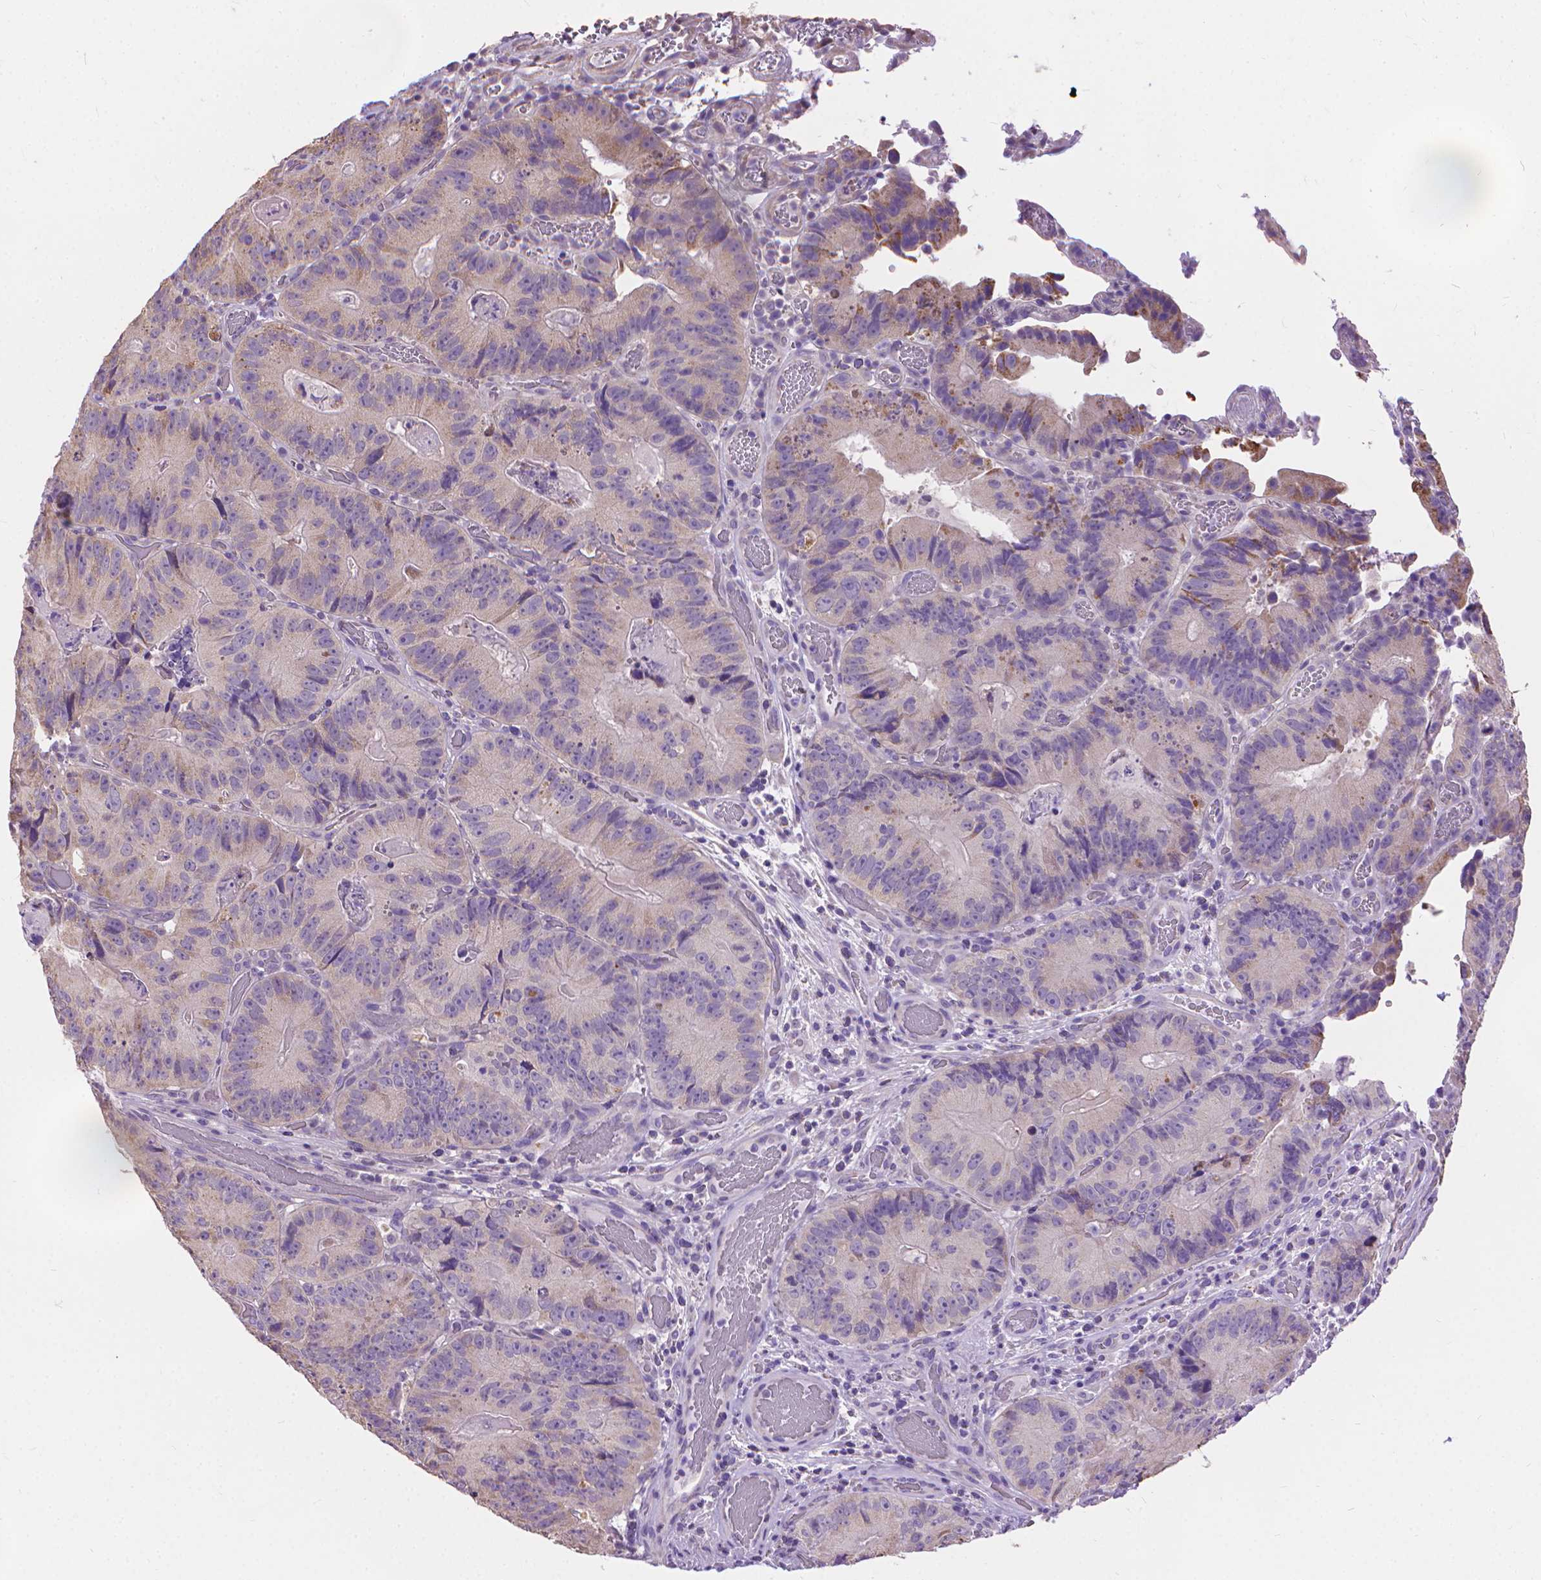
{"staining": {"intensity": "weak", "quantity": "25%-75%", "location": "cytoplasmic/membranous"}, "tissue": "colorectal cancer", "cell_type": "Tumor cells", "image_type": "cancer", "snomed": [{"axis": "morphology", "description": "Adenocarcinoma, NOS"}, {"axis": "topography", "description": "Colon"}], "caption": "This is a histology image of immunohistochemistry (IHC) staining of adenocarcinoma (colorectal), which shows weak positivity in the cytoplasmic/membranous of tumor cells.", "gene": "SYN1", "patient": {"sex": "female", "age": 86}}